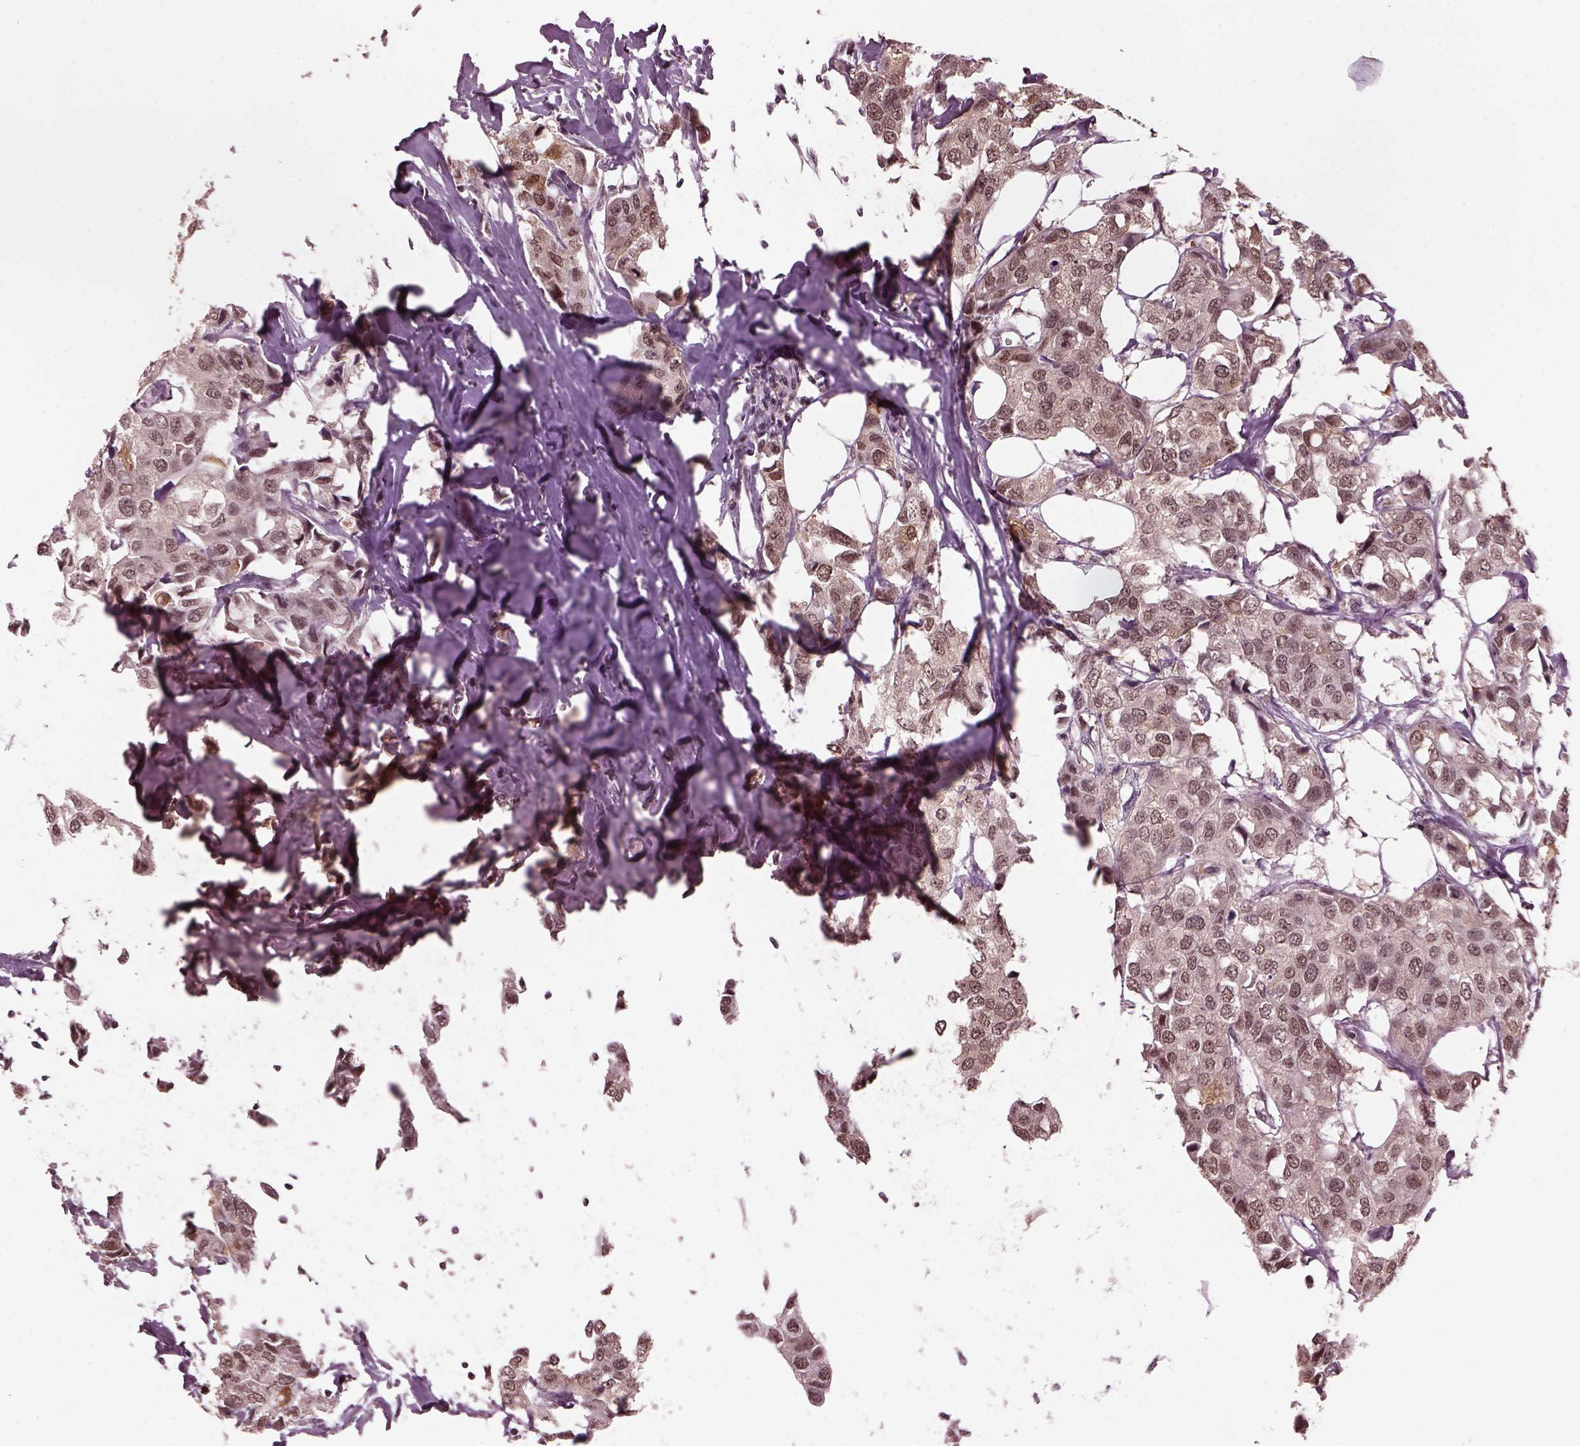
{"staining": {"intensity": "moderate", "quantity": "<25%", "location": "cytoplasmic/membranous"}, "tissue": "breast cancer", "cell_type": "Tumor cells", "image_type": "cancer", "snomed": [{"axis": "morphology", "description": "Duct carcinoma"}, {"axis": "topography", "description": "Breast"}], "caption": "IHC staining of breast cancer (intraductal carcinoma), which shows low levels of moderate cytoplasmic/membranous positivity in approximately <25% of tumor cells indicating moderate cytoplasmic/membranous protein positivity. The staining was performed using DAB (3,3'-diaminobenzidine) (brown) for protein detection and nuclei were counterstained in hematoxylin (blue).", "gene": "RUVBL2", "patient": {"sex": "female", "age": 80}}